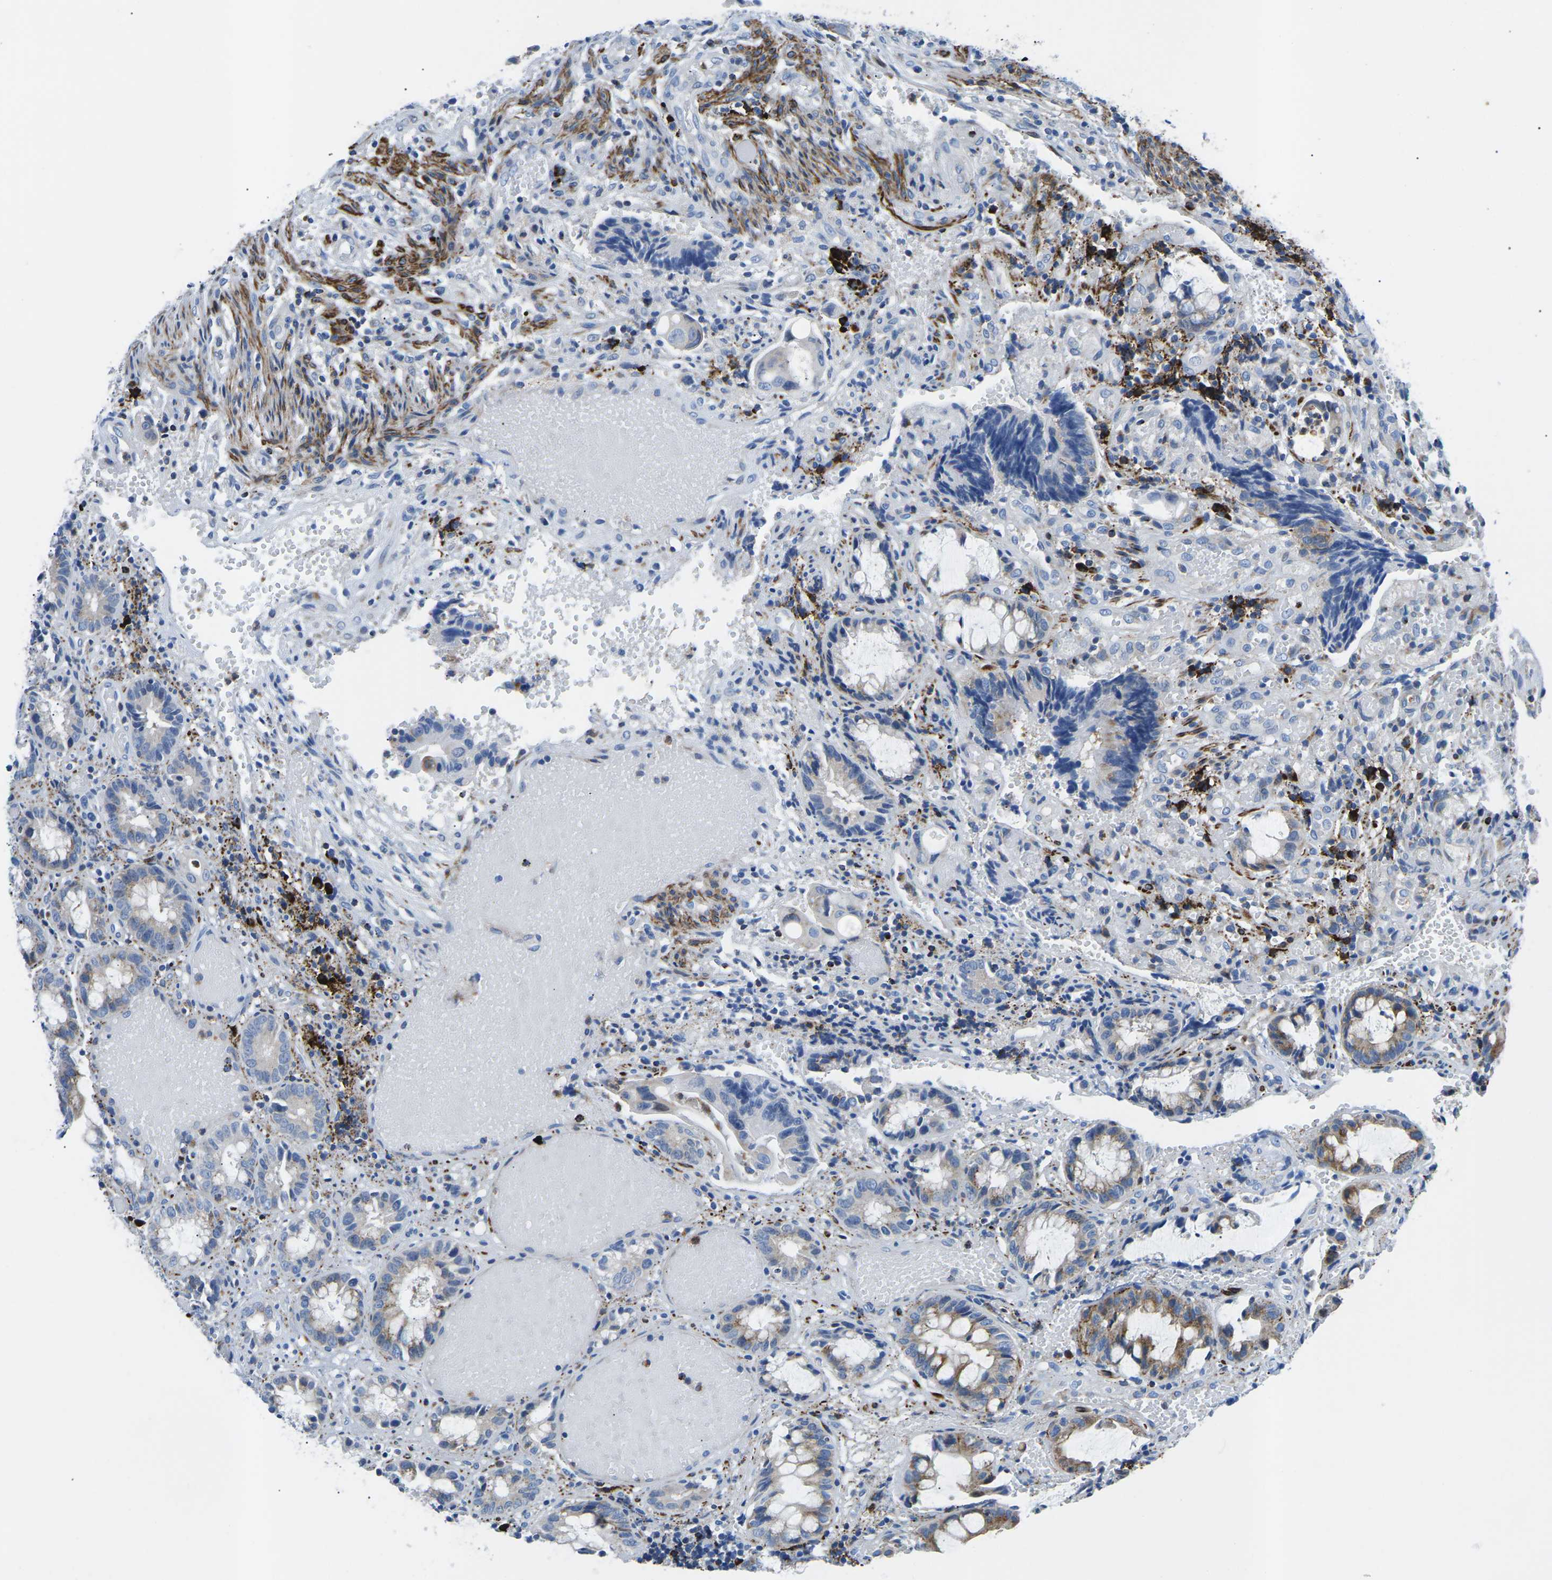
{"staining": {"intensity": "moderate", "quantity": "25%-75%", "location": "cytoplasmic/membranous"}, "tissue": "colorectal cancer", "cell_type": "Tumor cells", "image_type": "cancer", "snomed": [{"axis": "morphology", "description": "Adenocarcinoma, NOS"}, {"axis": "topography", "description": "Colon"}], "caption": "Immunohistochemical staining of colorectal cancer (adenocarcinoma) reveals medium levels of moderate cytoplasmic/membranous positivity in about 25%-75% of tumor cells.", "gene": "MC4R", "patient": {"sex": "female", "age": 57}}